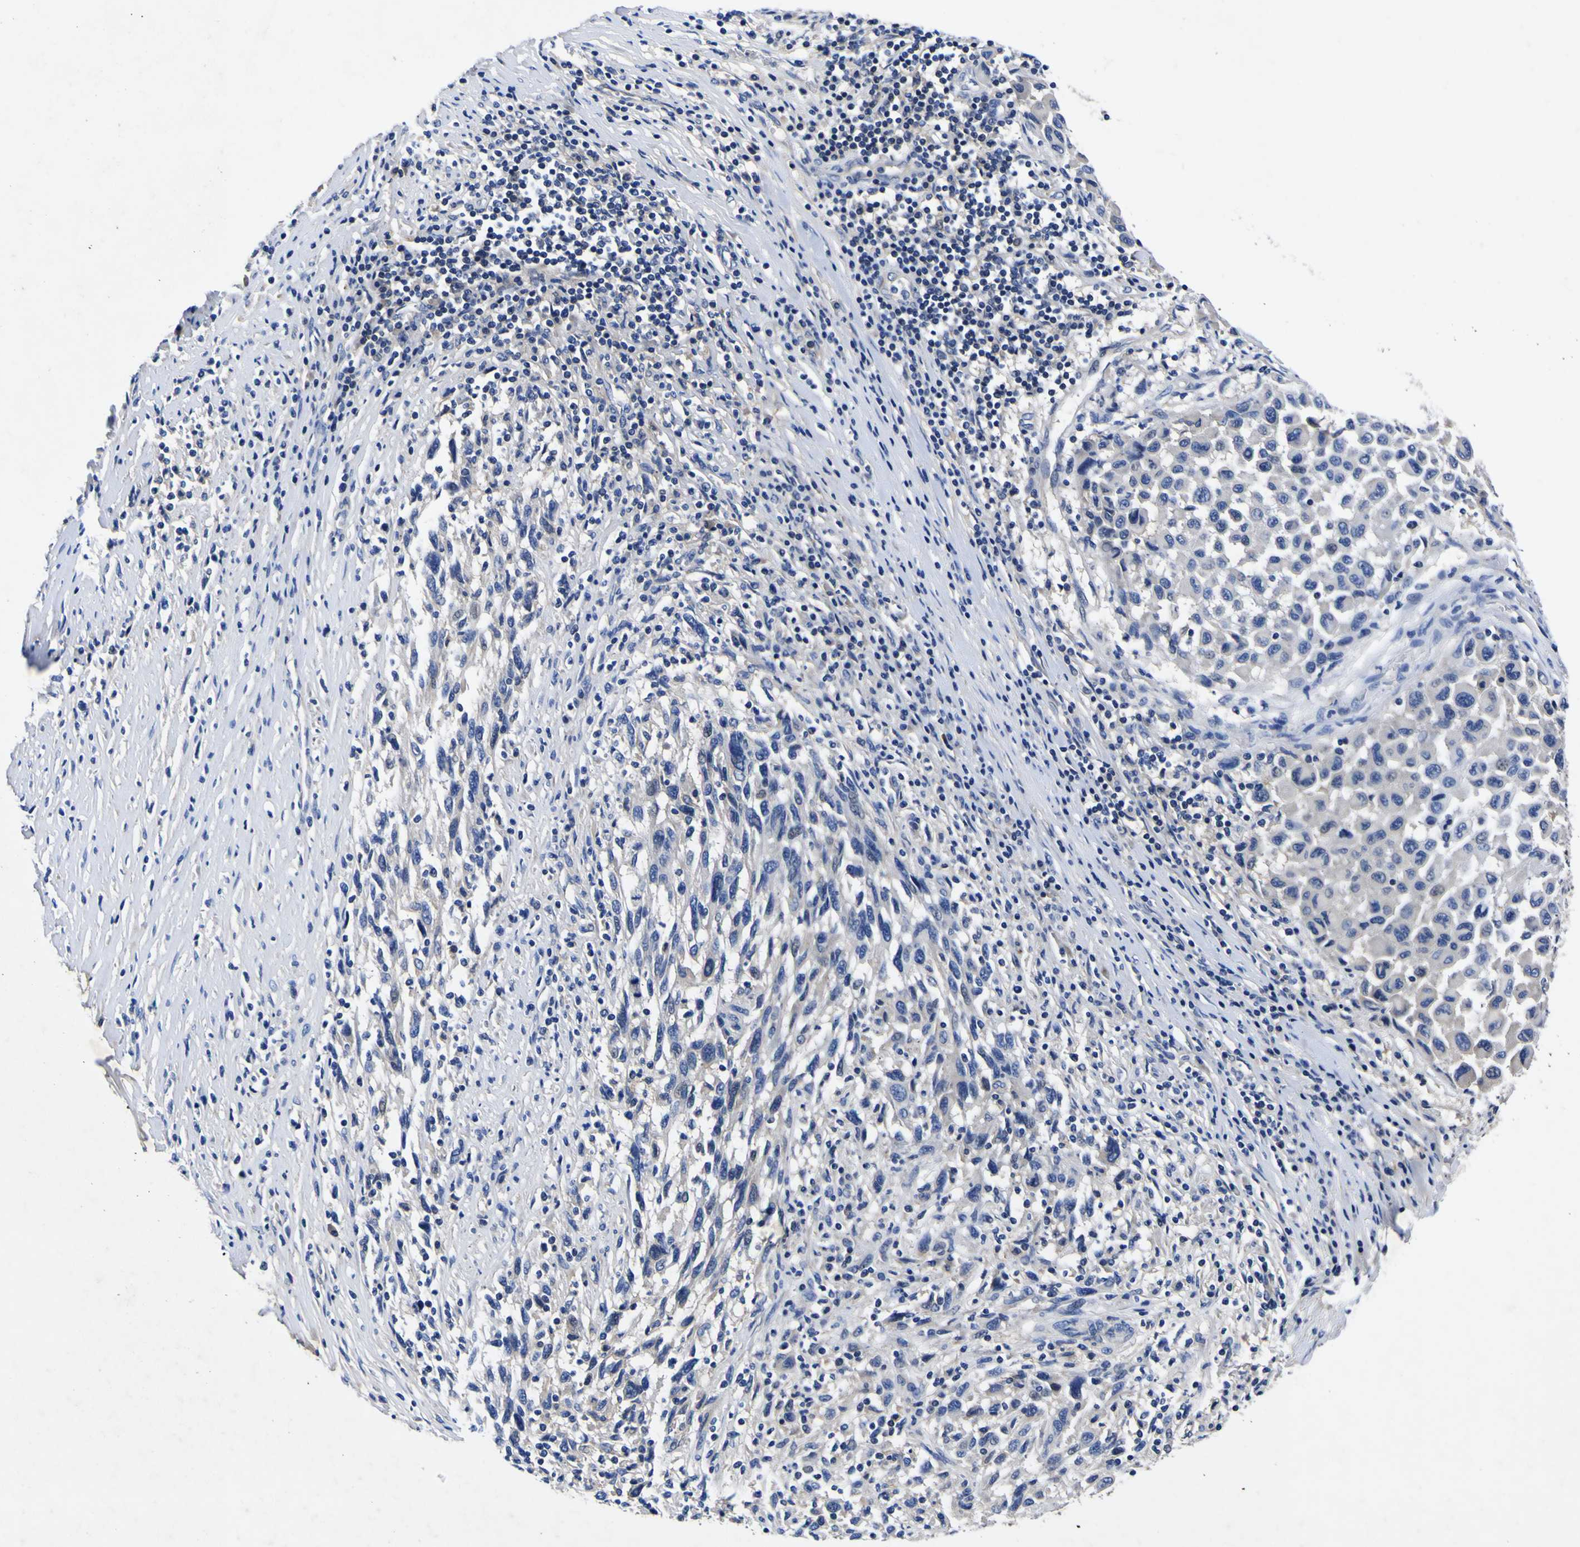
{"staining": {"intensity": "negative", "quantity": "none", "location": "none"}, "tissue": "melanoma", "cell_type": "Tumor cells", "image_type": "cancer", "snomed": [{"axis": "morphology", "description": "Malignant melanoma, Metastatic site"}, {"axis": "topography", "description": "Lymph node"}], "caption": "Malignant melanoma (metastatic site) was stained to show a protein in brown. There is no significant positivity in tumor cells. (DAB immunohistochemistry visualized using brightfield microscopy, high magnification).", "gene": "VASN", "patient": {"sex": "male", "age": 61}}